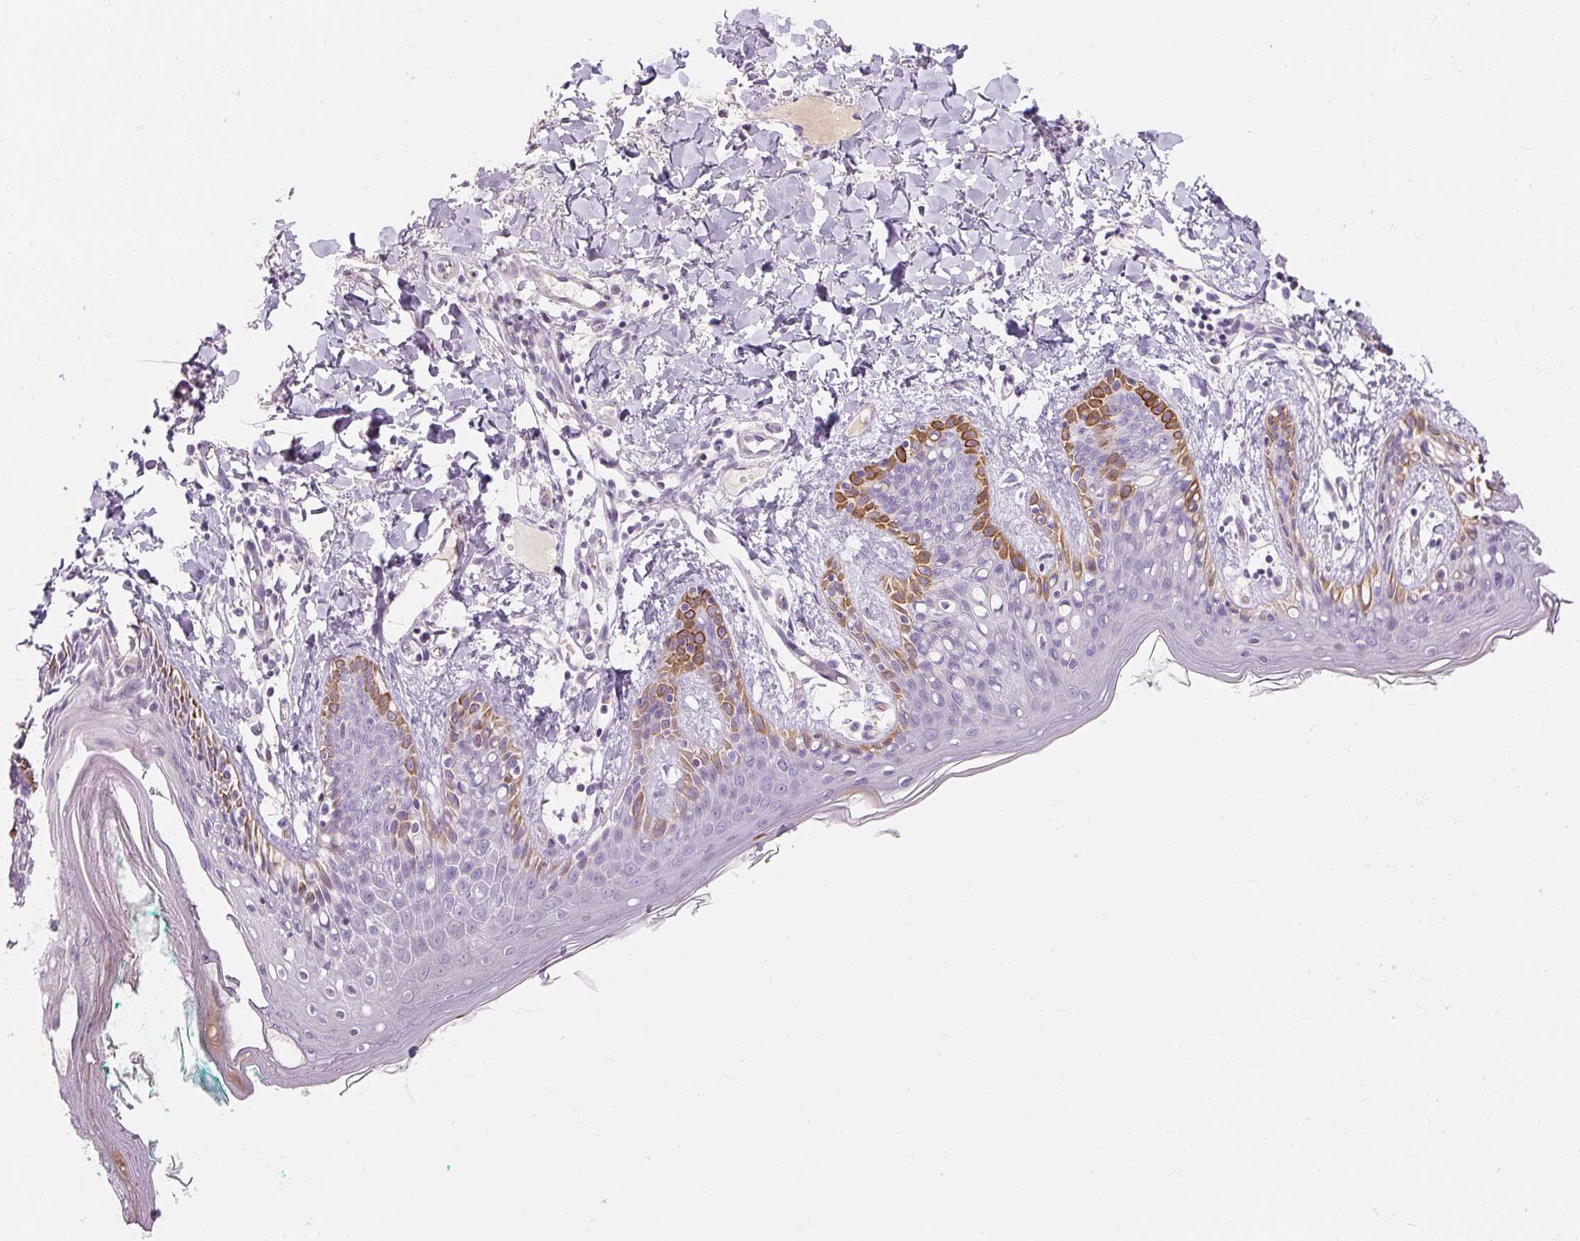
{"staining": {"intensity": "negative", "quantity": "none", "location": "none"}, "tissue": "skin", "cell_type": "Fibroblasts", "image_type": "normal", "snomed": [{"axis": "morphology", "description": "Normal tissue, NOS"}, {"axis": "topography", "description": "Skin"}], "caption": "The IHC histopathology image has no significant positivity in fibroblasts of skin.", "gene": "NFE2L3", "patient": {"sex": "male", "age": 16}}